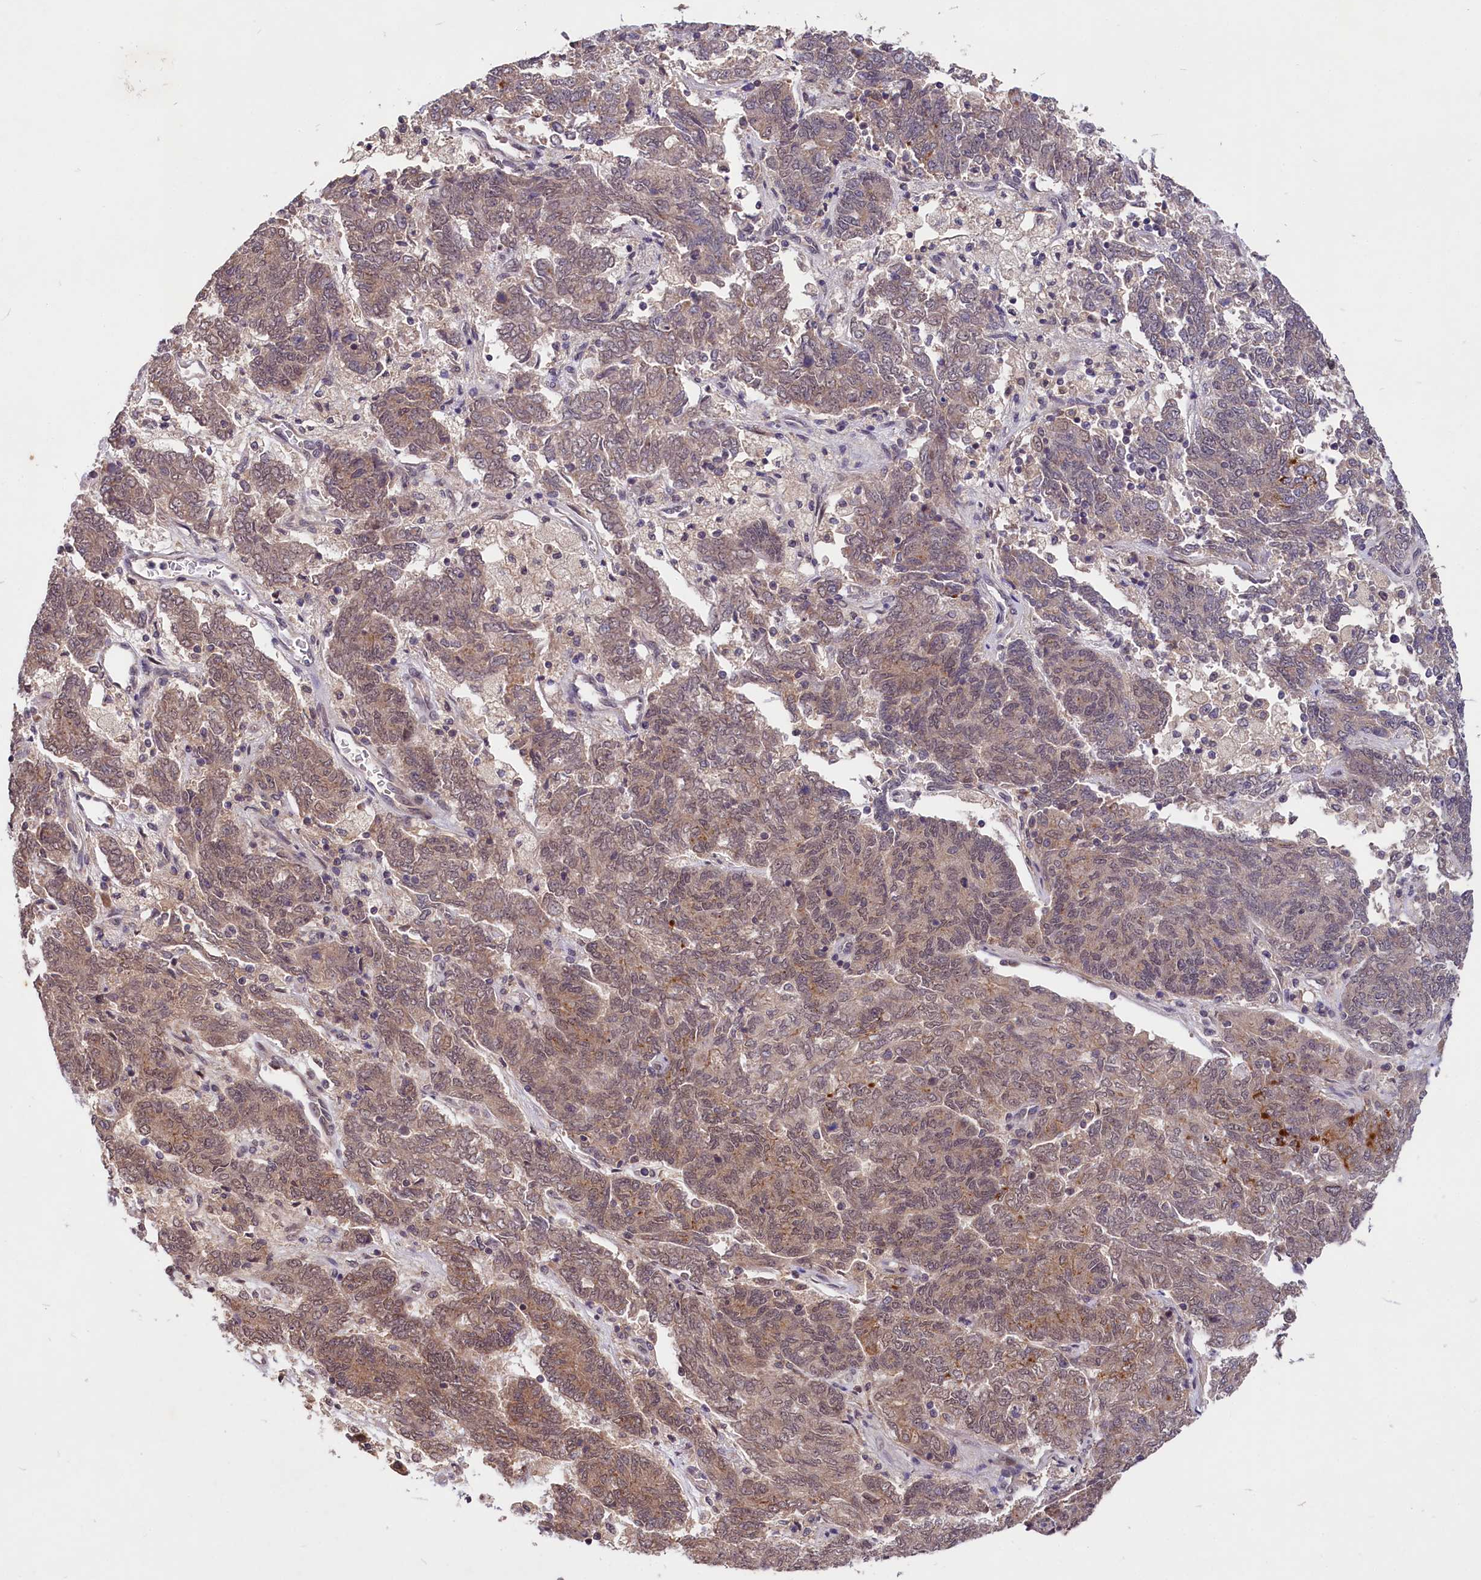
{"staining": {"intensity": "weak", "quantity": ">75%", "location": "cytoplasmic/membranous,nuclear"}, "tissue": "endometrial cancer", "cell_type": "Tumor cells", "image_type": "cancer", "snomed": [{"axis": "morphology", "description": "Adenocarcinoma, NOS"}, {"axis": "topography", "description": "Endometrium"}], "caption": "A low amount of weak cytoplasmic/membranous and nuclear positivity is present in about >75% of tumor cells in endometrial cancer (adenocarcinoma) tissue. (brown staining indicates protein expression, while blue staining denotes nuclei).", "gene": "UBE3A", "patient": {"sex": "female", "age": 80}}